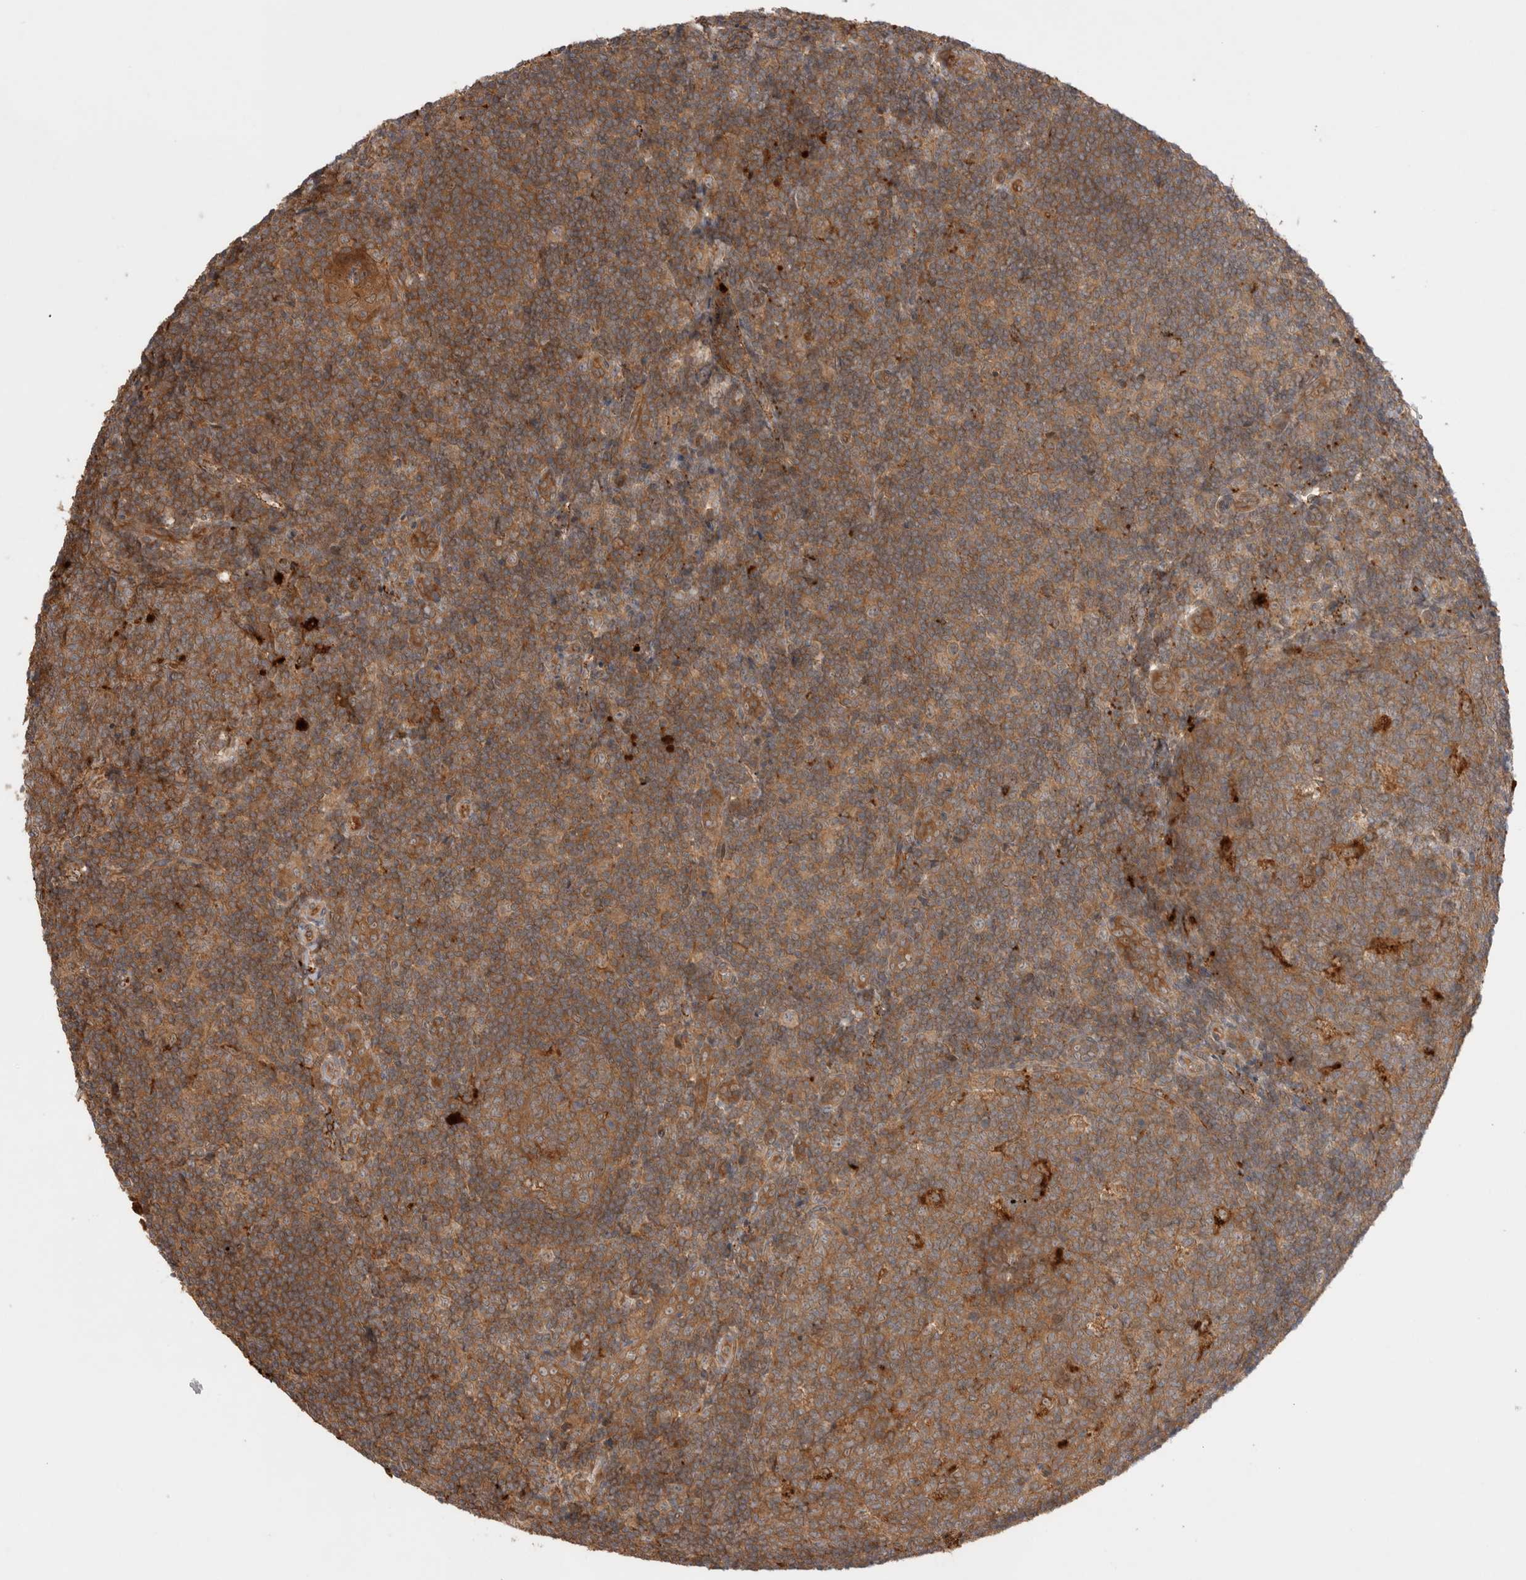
{"staining": {"intensity": "moderate", "quantity": ">75%", "location": "cytoplasmic/membranous"}, "tissue": "tonsil", "cell_type": "Germinal center cells", "image_type": "normal", "snomed": [{"axis": "morphology", "description": "Normal tissue, NOS"}, {"axis": "topography", "description": "Tonsil"}], "caption": "The image displays a brown stain indicating the presence of a protein in the cytoplasmic/membranous of germinal center cells in tonsil.", "gene": "VPS28", "patient": {"sex": "male", "age": 37}}